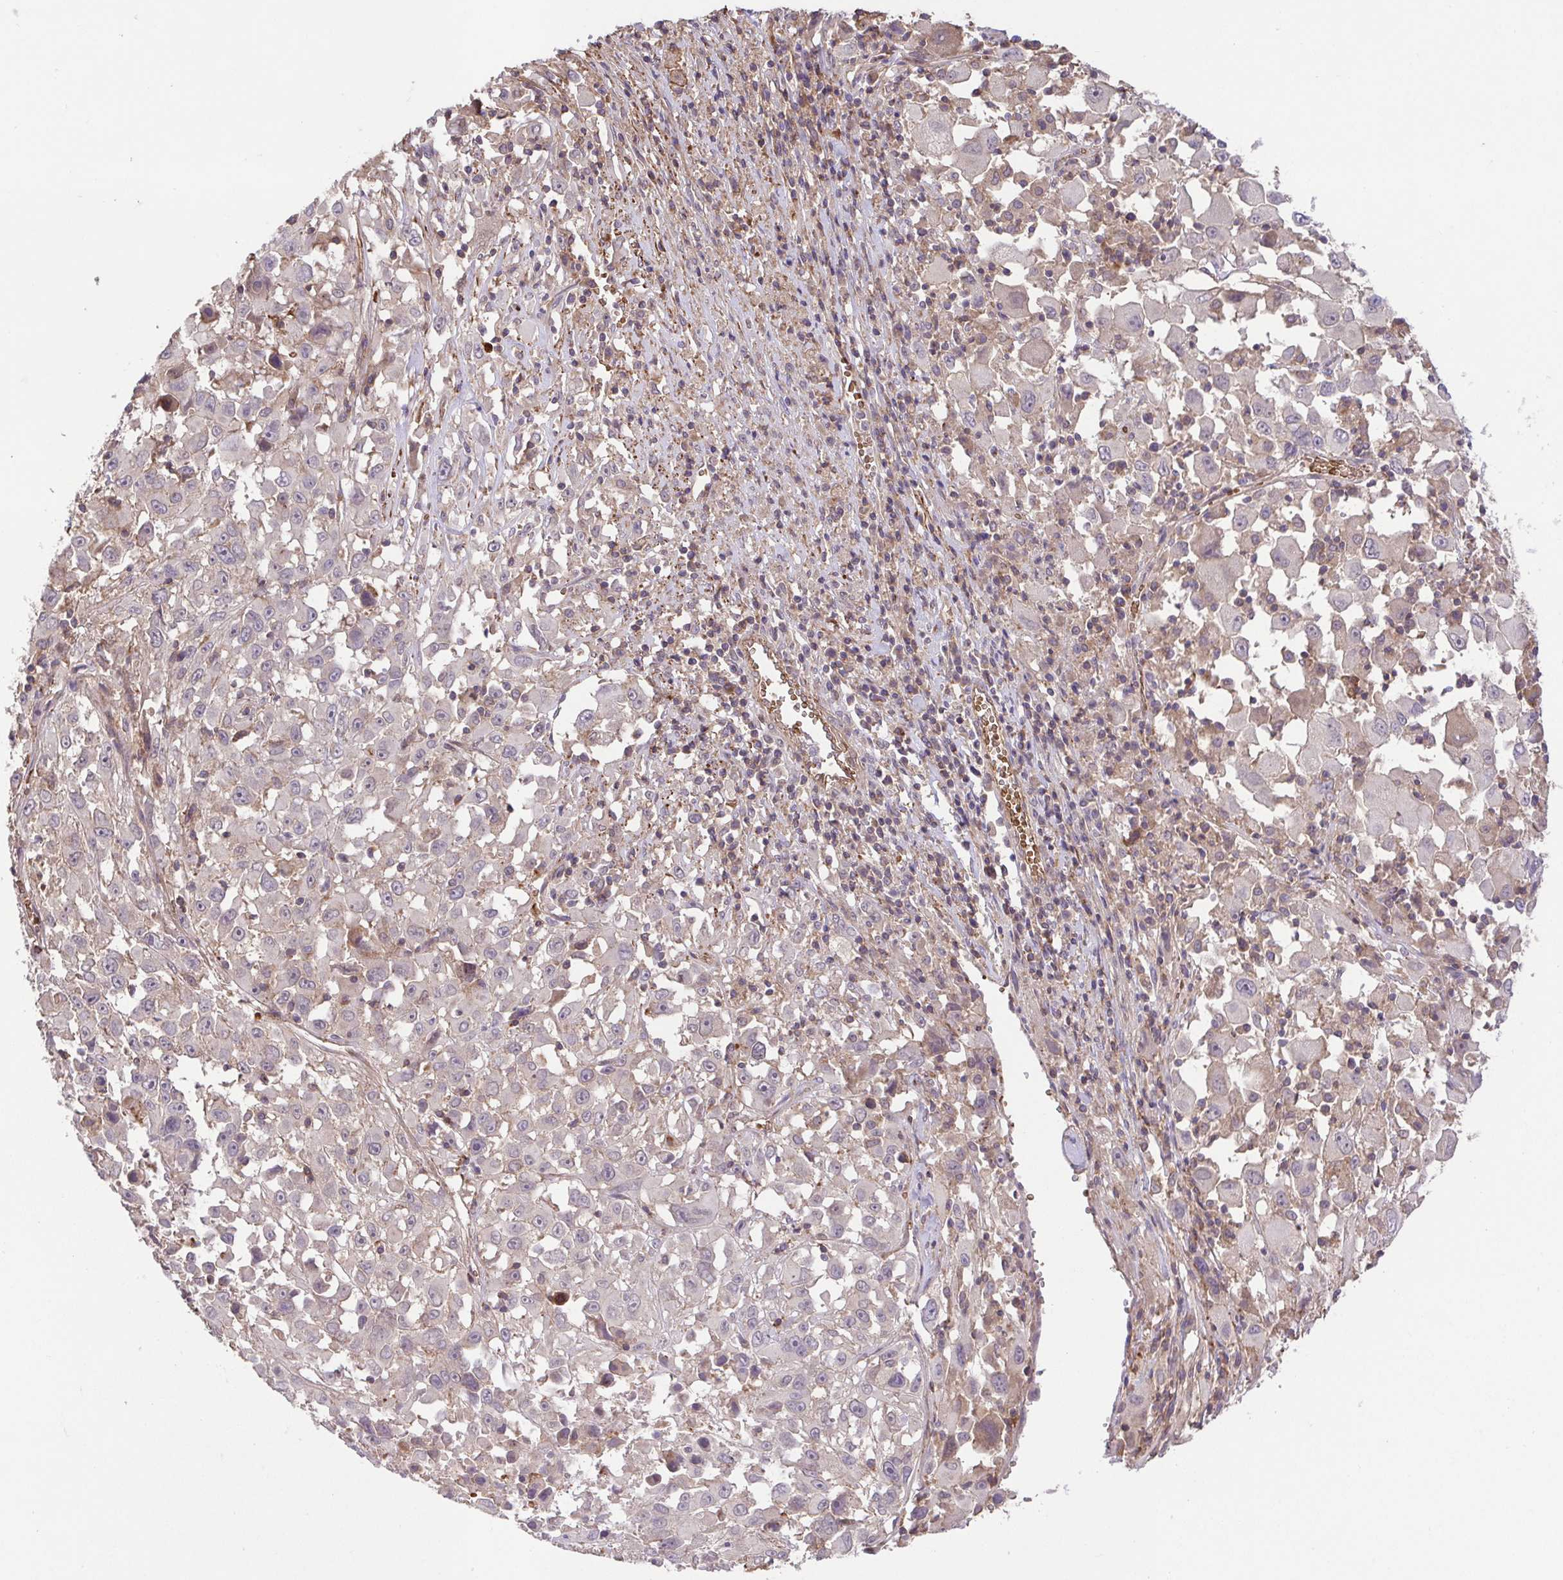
{"staining": {"intensity": "negative", "quantity": "none", "location": "none"}, "tissue": "melanoma", "cell_type": "Tumor cells", "image_type": "cancer", "snomed": [{"axis": "morphology", "description": "Malignant melanoma, Metastatic site"}, {"axis": "topography", "description": "Soft tissue"}], "caption": "Micrograph shows no significant protein positivity in tumor cells of malignant melanoma (metastatic site). (Stains: DAB (3,3'-diaminobenzidine) immunohistochemistry with hematoxylin counter stain, Microscopy: brightfield microscopy at high magnification).", "gene": "IDE", "patient": {"sex": "male", "age": 50}}